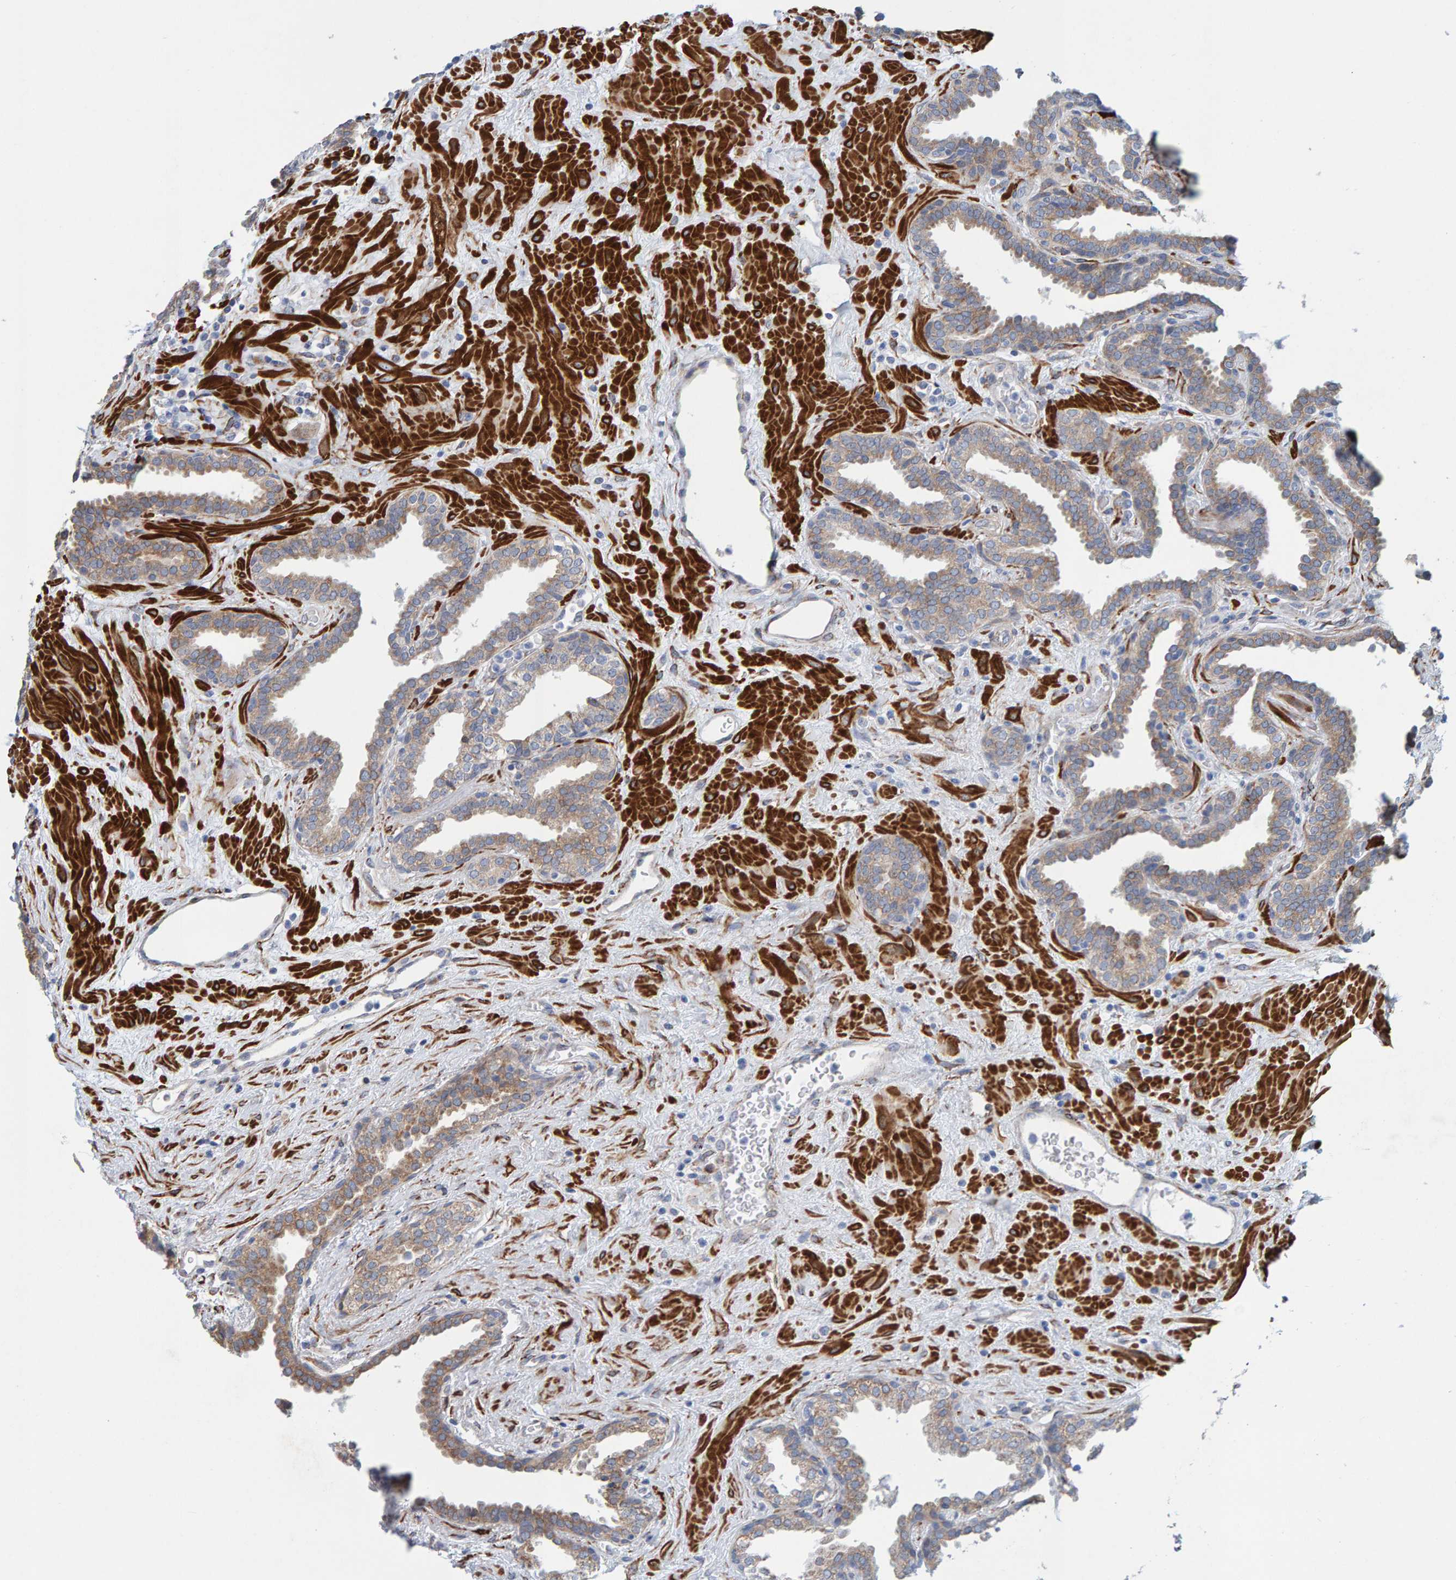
{"staining": {"intensity": "moderate", "quantity": ">75%", "location": "cytoplasmic/membranous"}, "tissue": "prostate", "cell_type": "Glandular cells", "image_type": "normal", "snomed": [{"axis": "morphology", "description": "Normal tissue, NOS"}, {"axis": "topography", "description": "Prostate"}], "caption": "Immunohistochemistry photomicrograph of benign prostate stained for a protein (brown), which reveals medium levels of moderate cytoplasmic/membranous staining in approximately >75% of glandular cells.", "gene": "MMP16", "patient": {"sex": "male", "age": 51}}